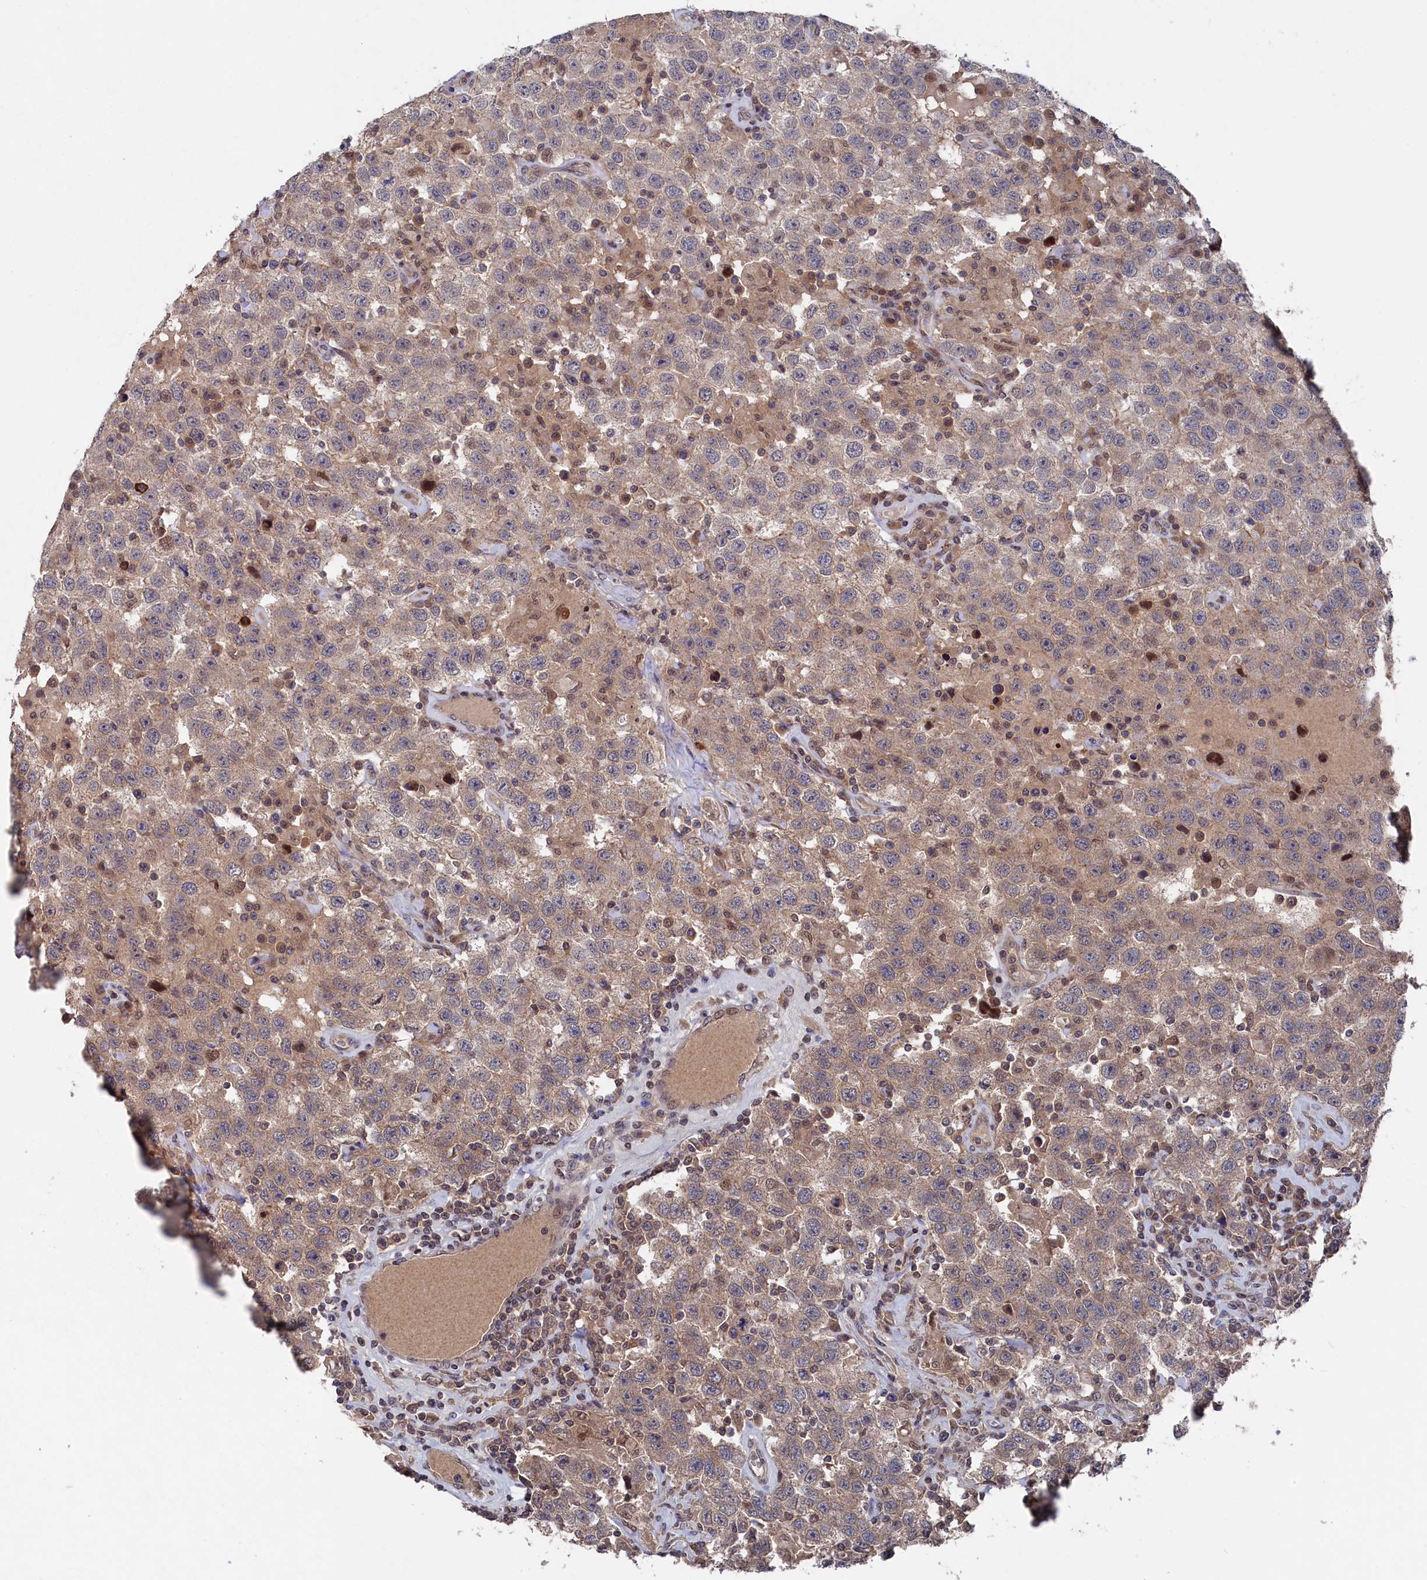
{"staining": {"intensity": "weak", "quantity": "25%-75%", "location": "cytoplasmic/membranous,nuclear"}, "tissue": "testis cancer", "cell_type": "Tumor cells", "image_type": "cancer", "snomed": [{"axis": "morphology", "description": "Seminoma, NOS"}, {"axis": "topography", "description": "Testis"}], "caption": "The immunohistochemical stain shows weak cytoplasmic/membranous and nuclear positivity in tumor cells of seminoma (testis) tissue.", "gene": "TMC5", "patient": {"sex": "male", "age": 41}}